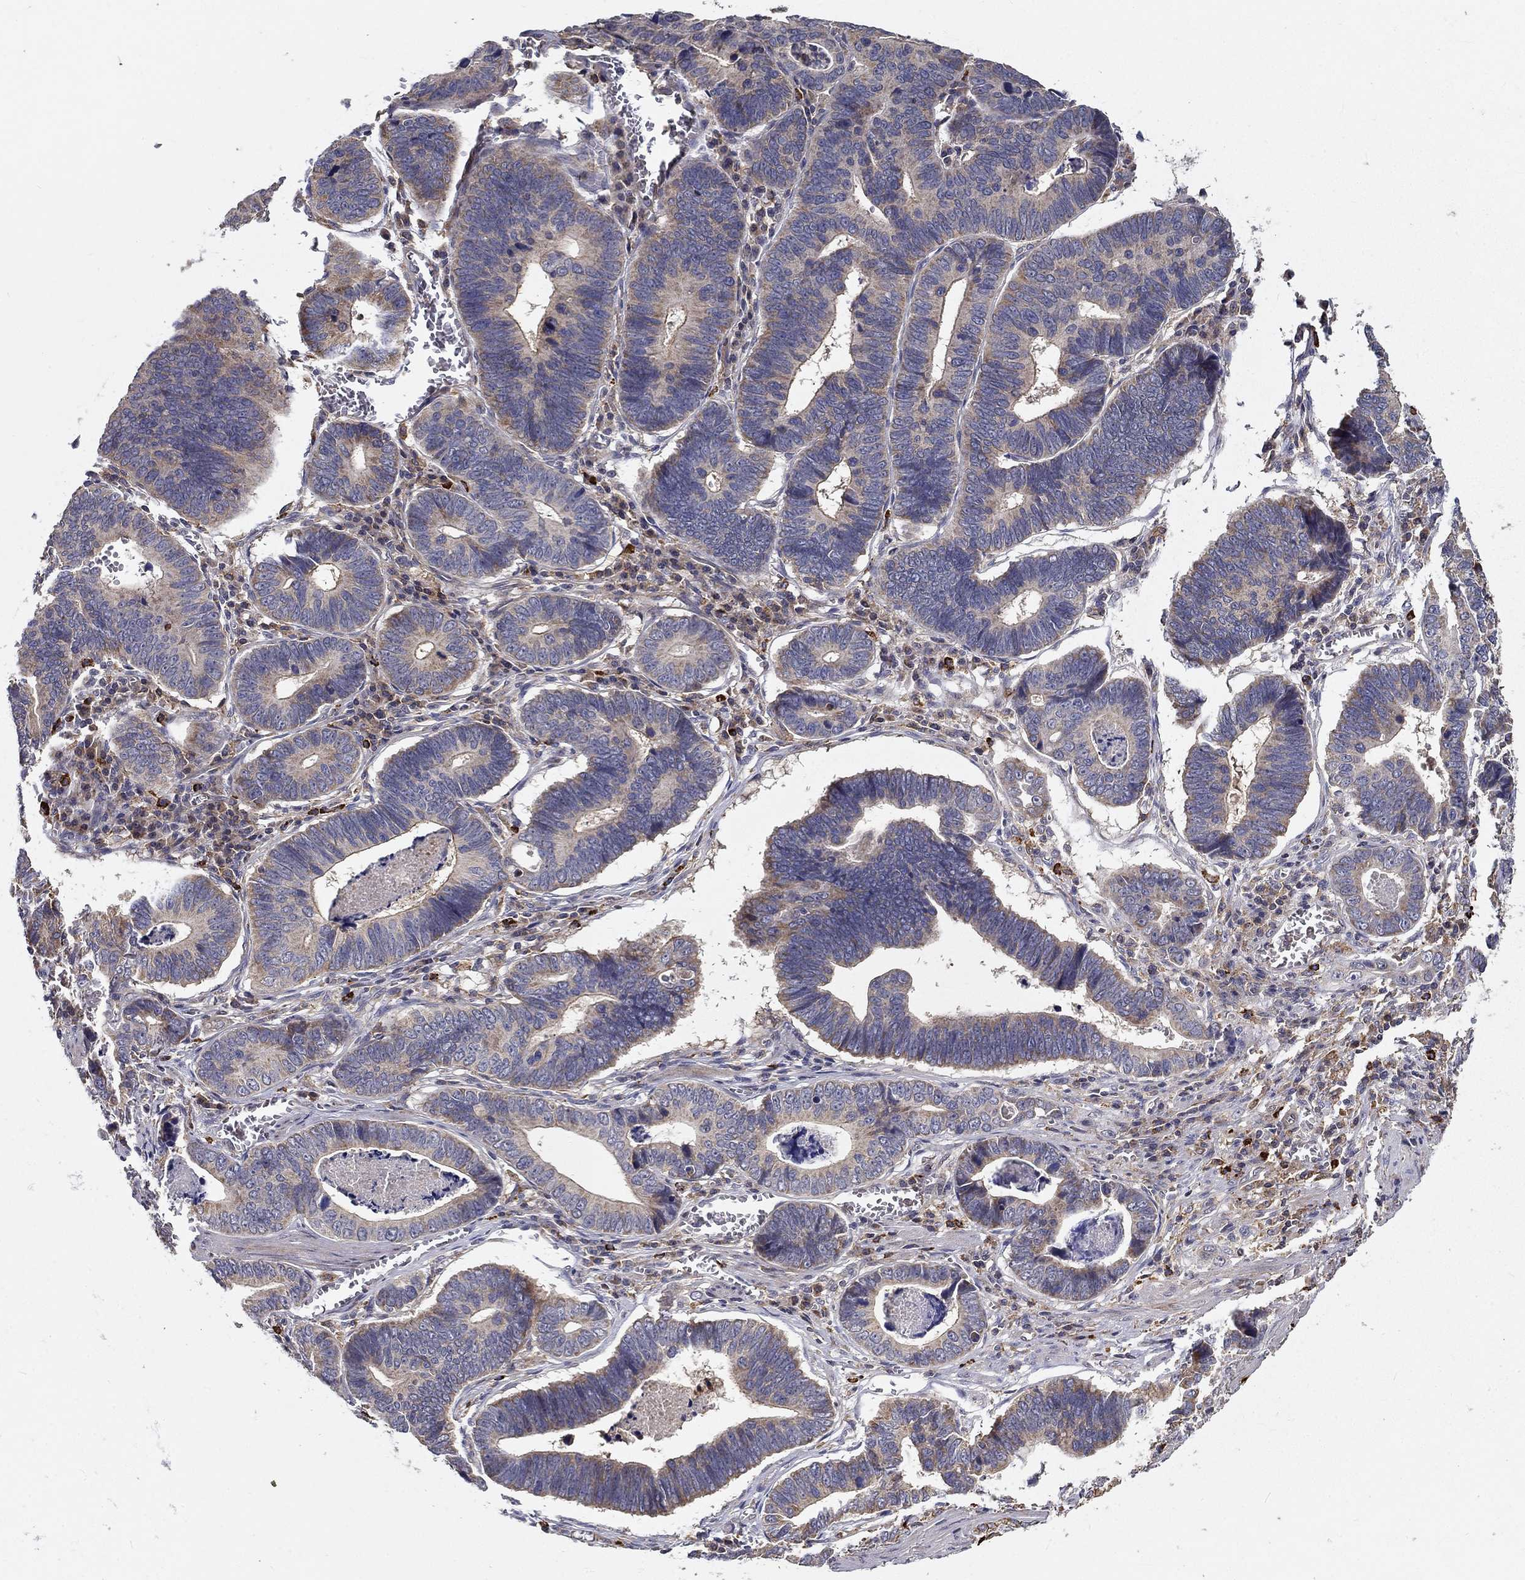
{"staining": {"intensity": "weak", "quantity": "25%-75%", "location": "cytoplasmic/membranous"}, "tissue": "stomach cancer", "cell_type": "Tumor cells", "image_type": "cancer", "snomed": [{"axis": "morphology", "description": "Adenocarcinoma, NOS"}, {"axis": "topography", "description": "Stomach"}], "caption": "Immunohistochemistry (IHC) image of human adenocarcinoma (stomach) stained for a protein (brown), which exhibits low levels of weak cytoplasmic/membranous positivity in about 25%-75% of tumor cells.", "gene": "ALDH4A1", "patient": {"sex": "male", "age": 84}}